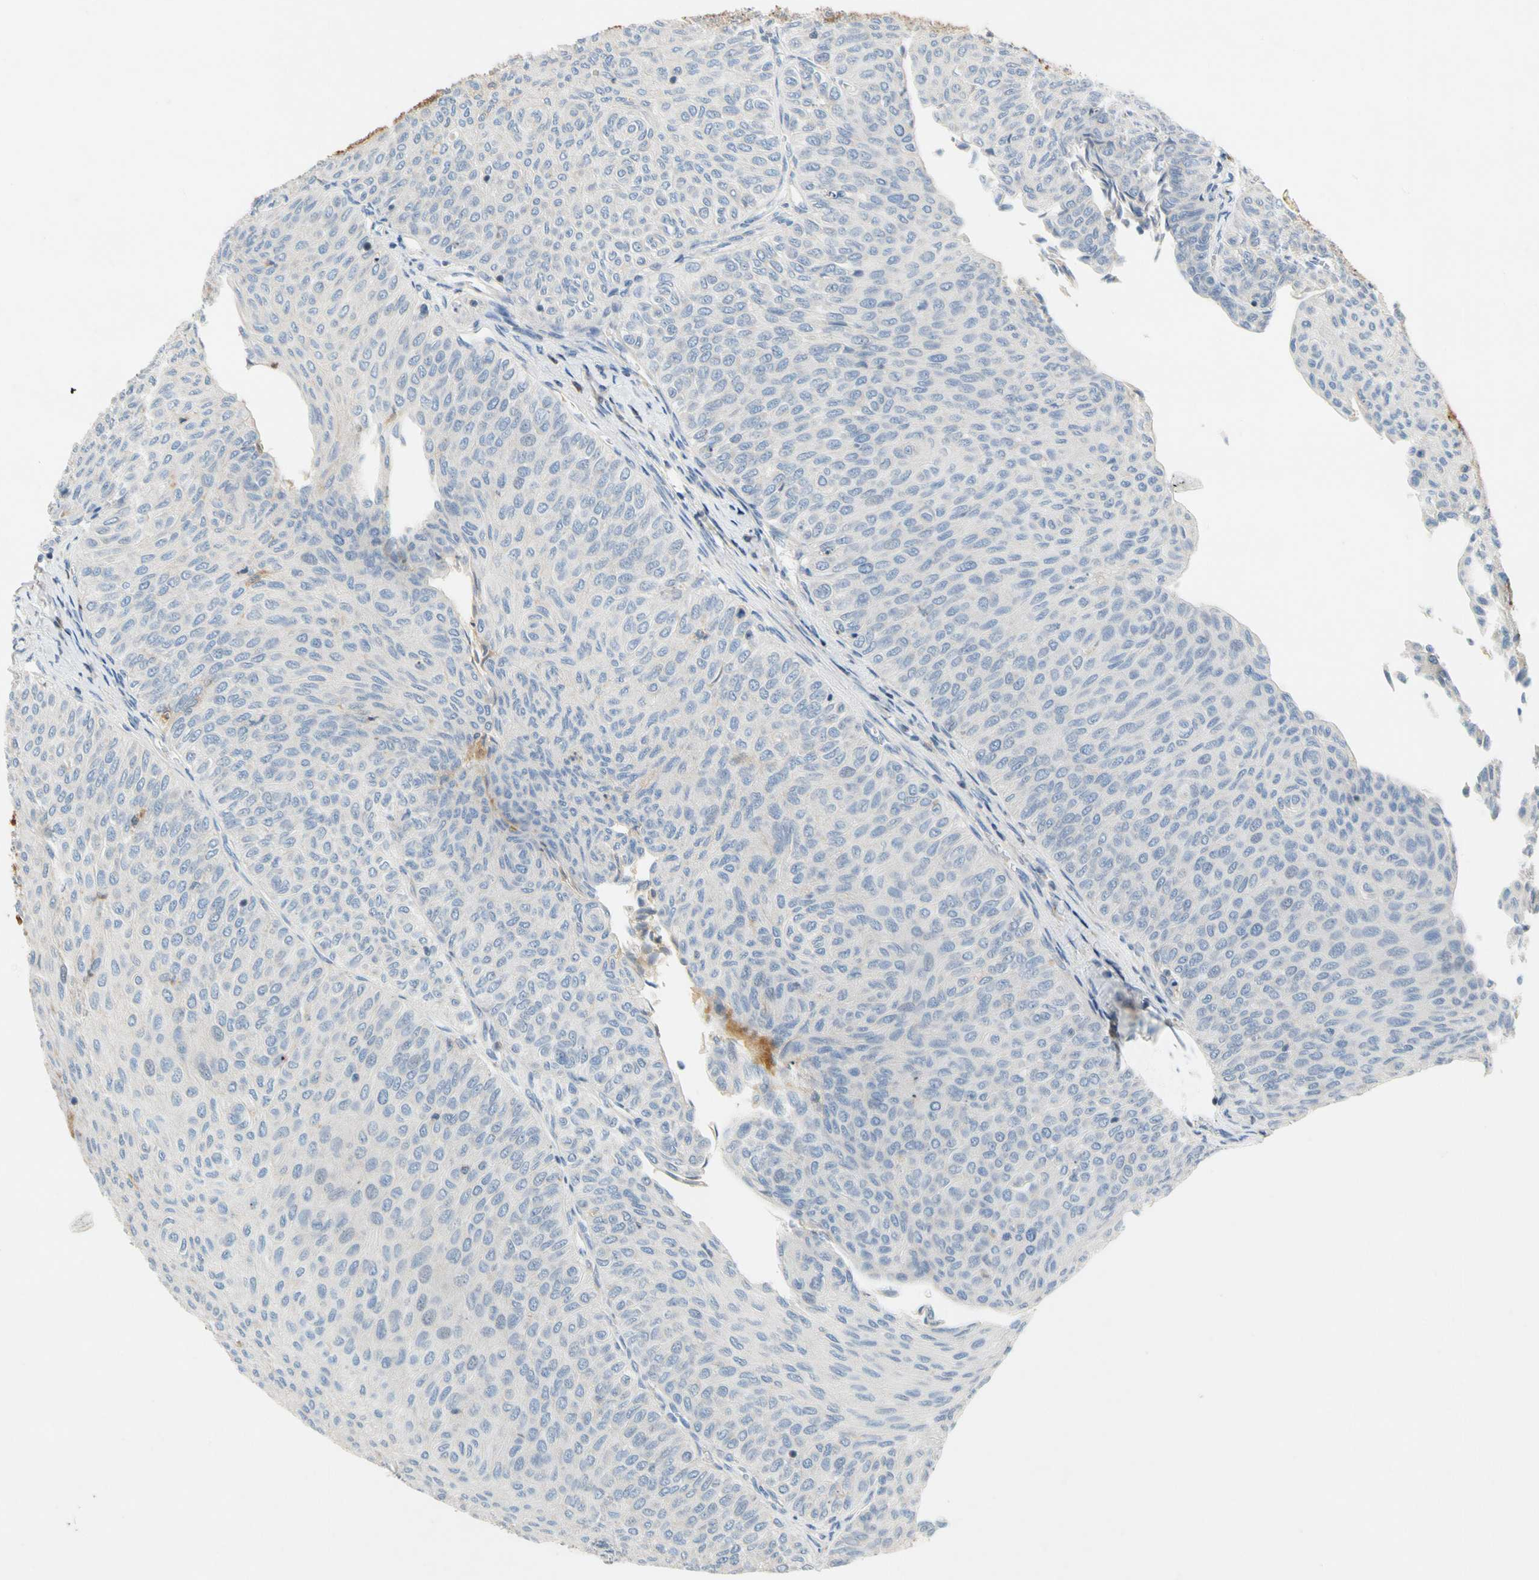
{"staining": {"intensity": "negative", "quantity": "none", "location": "none"}, "tissue": "urothelial cancer", "cell_type": "Tumor cells", "image_type": "cancer", "snomed": [{"axis": "morphology", "description": "Urothelial carcinoma, Low grade"}, {"axis": "topography", "description": "Urinary bladder"}], "caption": "Photomicrograph shows no significant protein positivity in tumor cells of urothelial carcinoma (low-grade).", "gene": "SP140", "patient": {"sex": "male", "age": 78}}